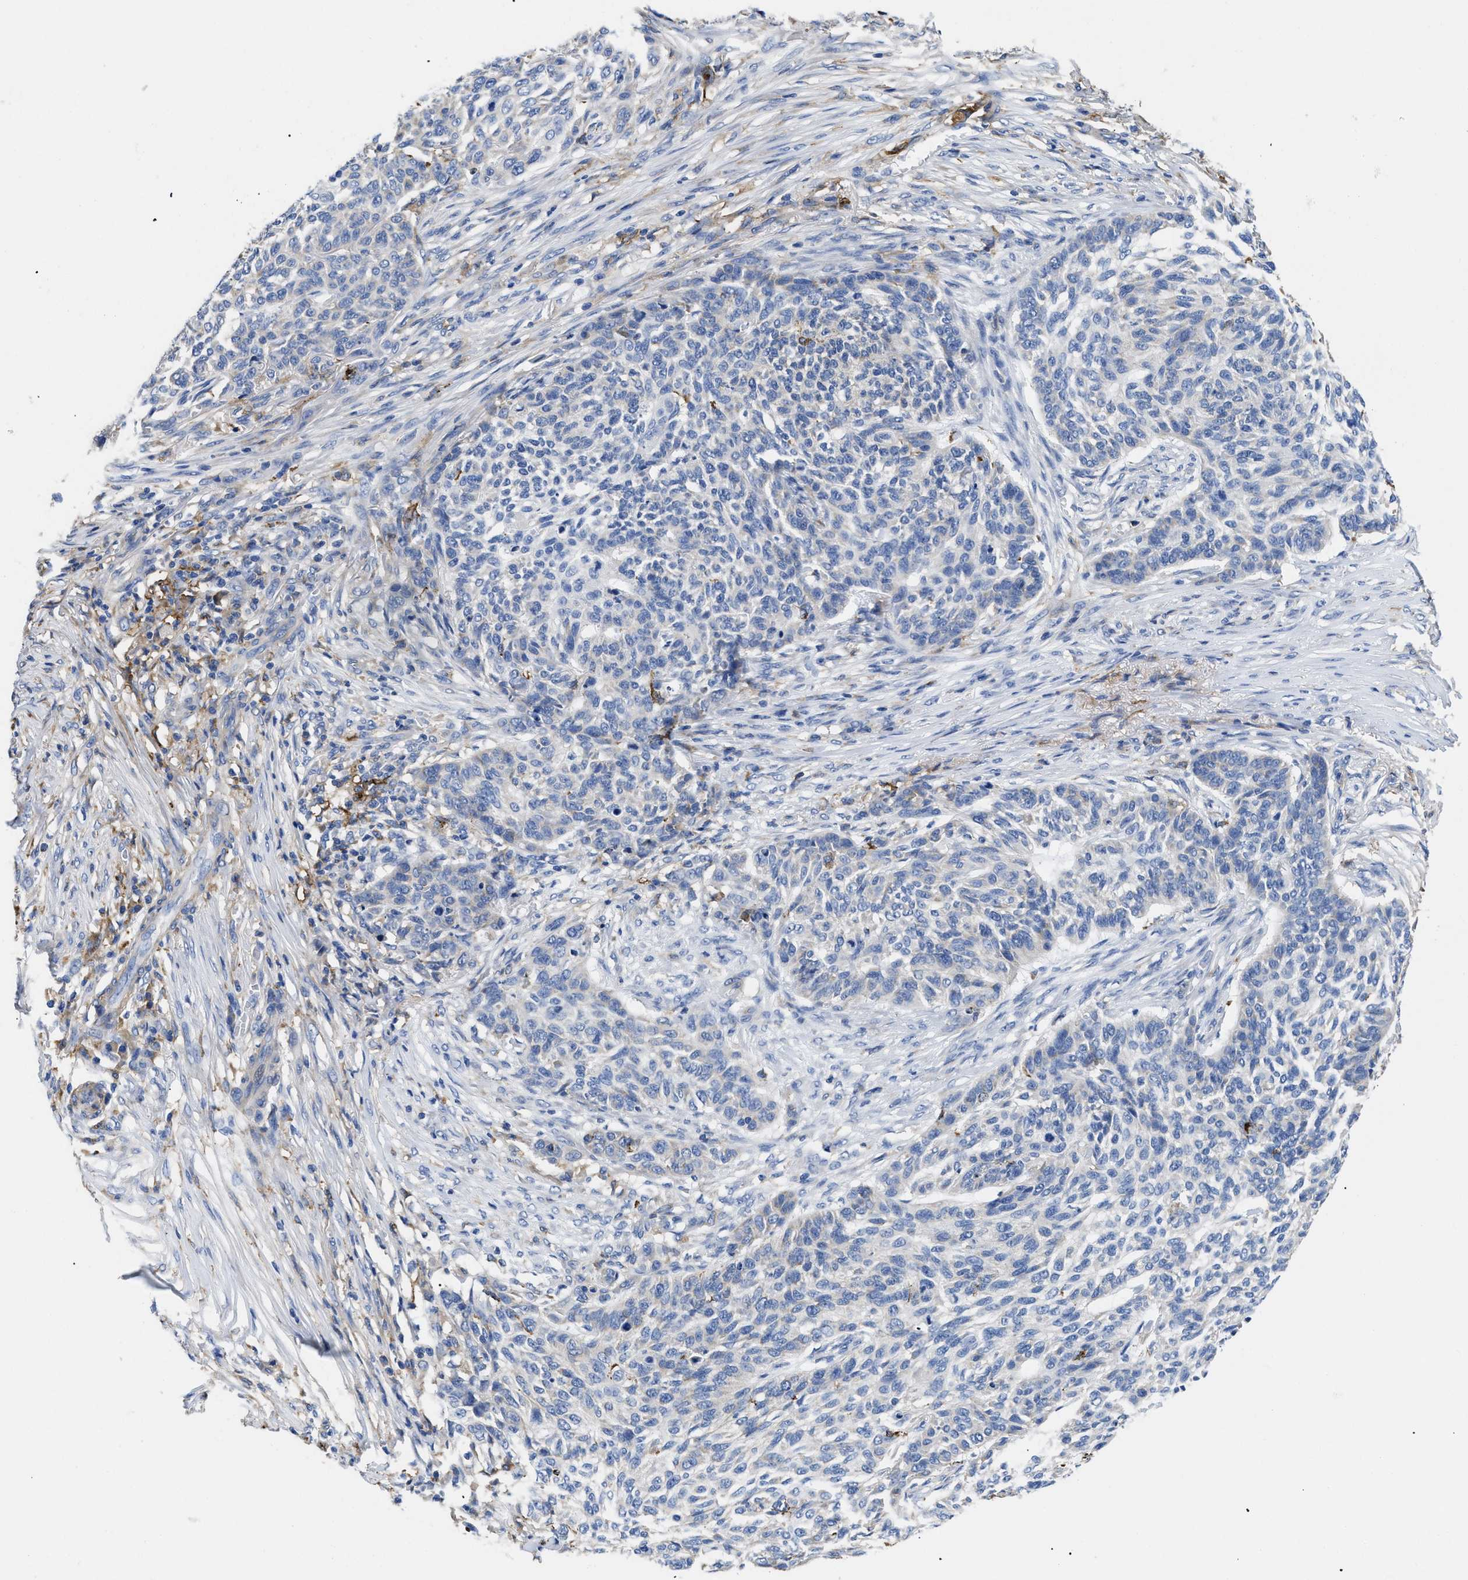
{"staining": {"intensity": "negative", "quantity": "none", "location": "none"}, "tissue": "skin cancer", "cell_type": "Tumor cells", "image_type": "cancer", "snomed": [{"axis": "morphology", "description": "Basal cell carcinoma"}, {"axis": "topography", "description": "Skin"}], "caption": "Immunohistochemical staining of human basal cell carcinoma (skin) demonstrates no significant staining in tumor cells. Brightfield microscopy of immunohistochemistry stained with DAB (3,3'-diaminobenzidine) (brown) and hematoxylin (blue), captured at high magnification.", "gene": "HLA-DPA1", "patient": {"sex": "male", "age": 85}}